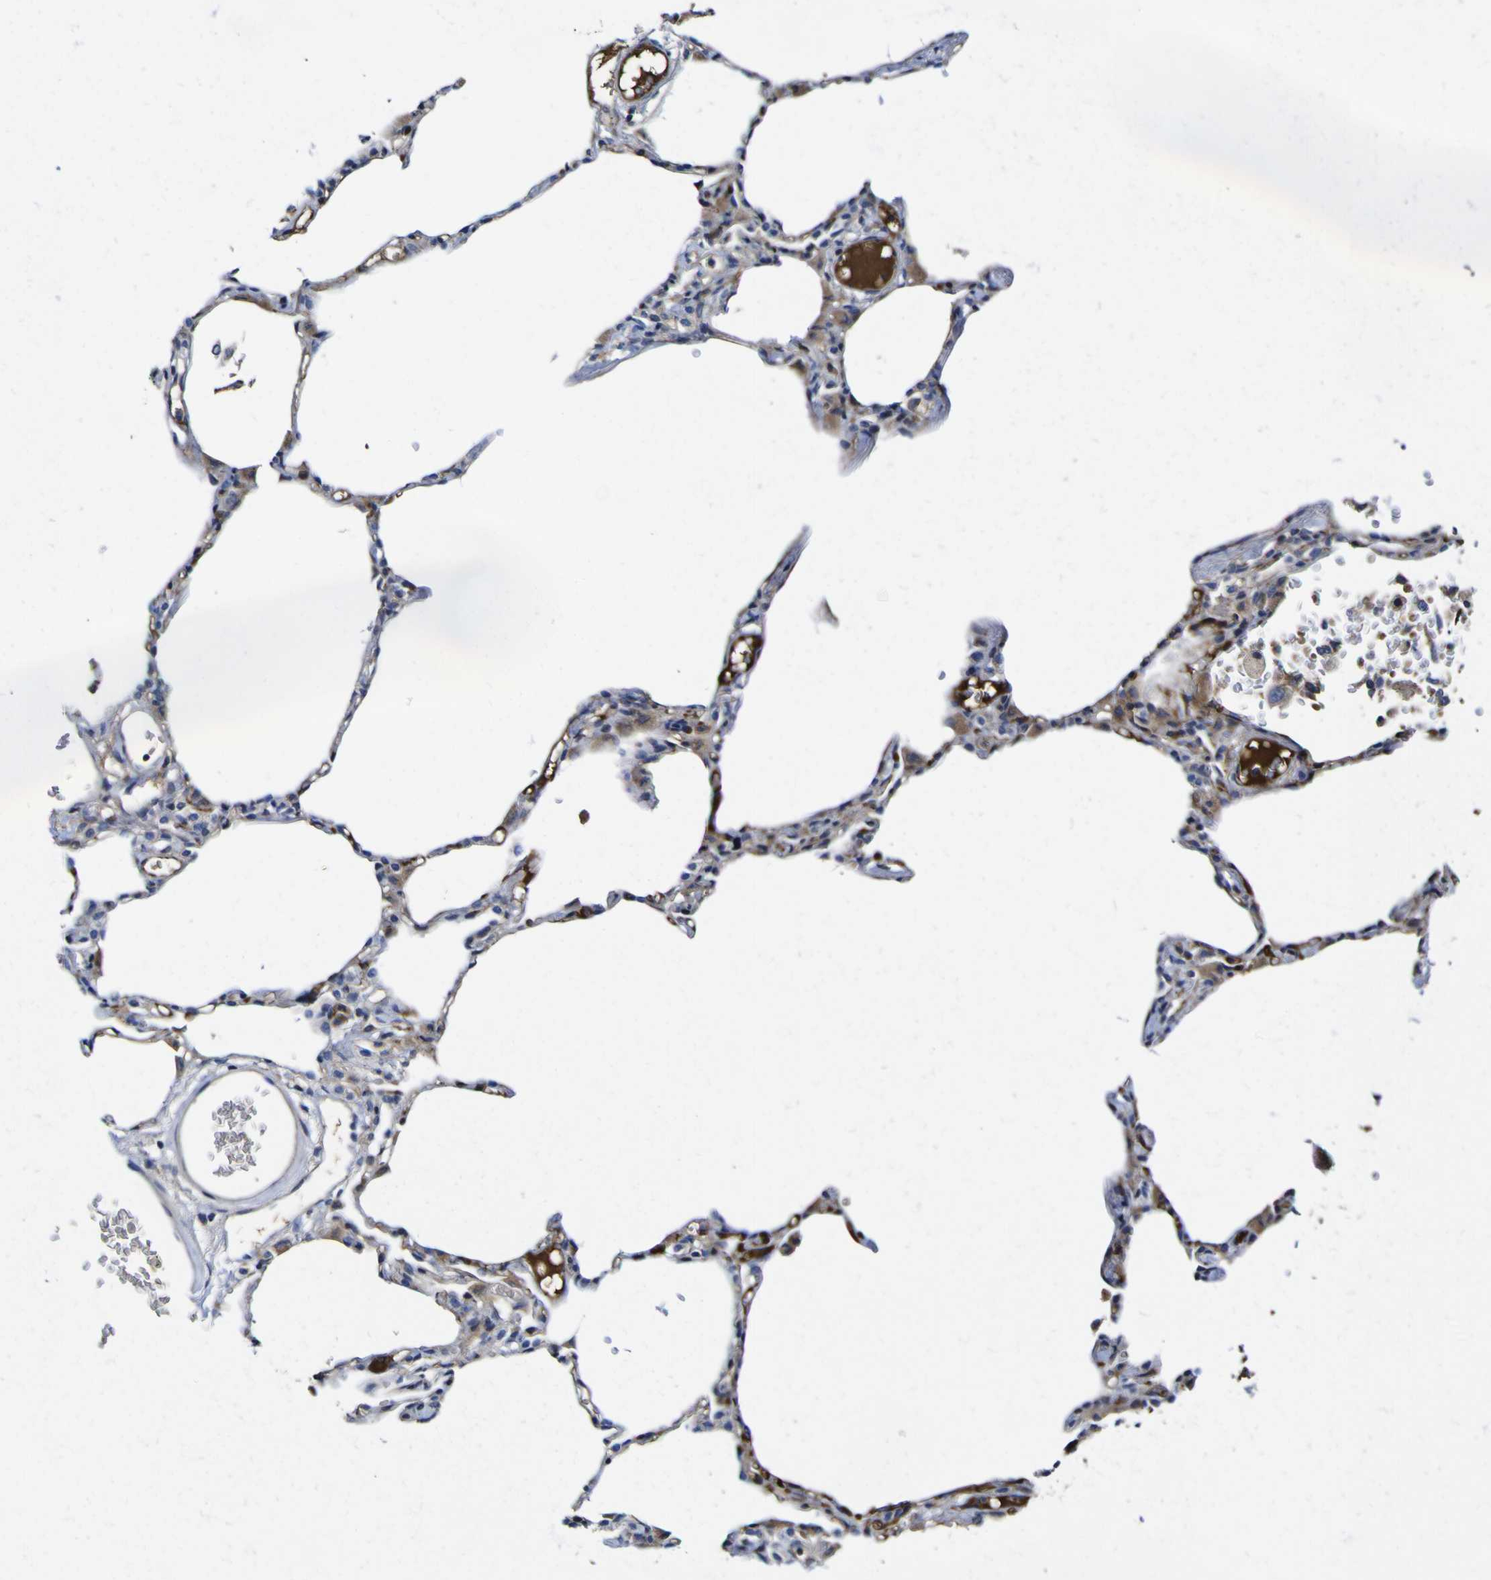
{"staining": {"intensity": "moderate", "quantity": "25%-75%", "location": "cytoplasmic/membranous"}, "tissue": "lung", "cell_type": "Alveolar cells", "image_type": "normal", "snomed": [{"axis": "morphology", "description": "Normal tissue, NOS"}, {"axis": "topography", "description": "Lung"}], "caption": "The image demonstrates a brown stain indicating the presence of a protein in the cytoplasmic/membranous of alveolar cells in lung. (IHC, brightfield microscopy, high magnification).", "gene": "CCDC90B", "patient": {"sex": "female", "age": 49}}